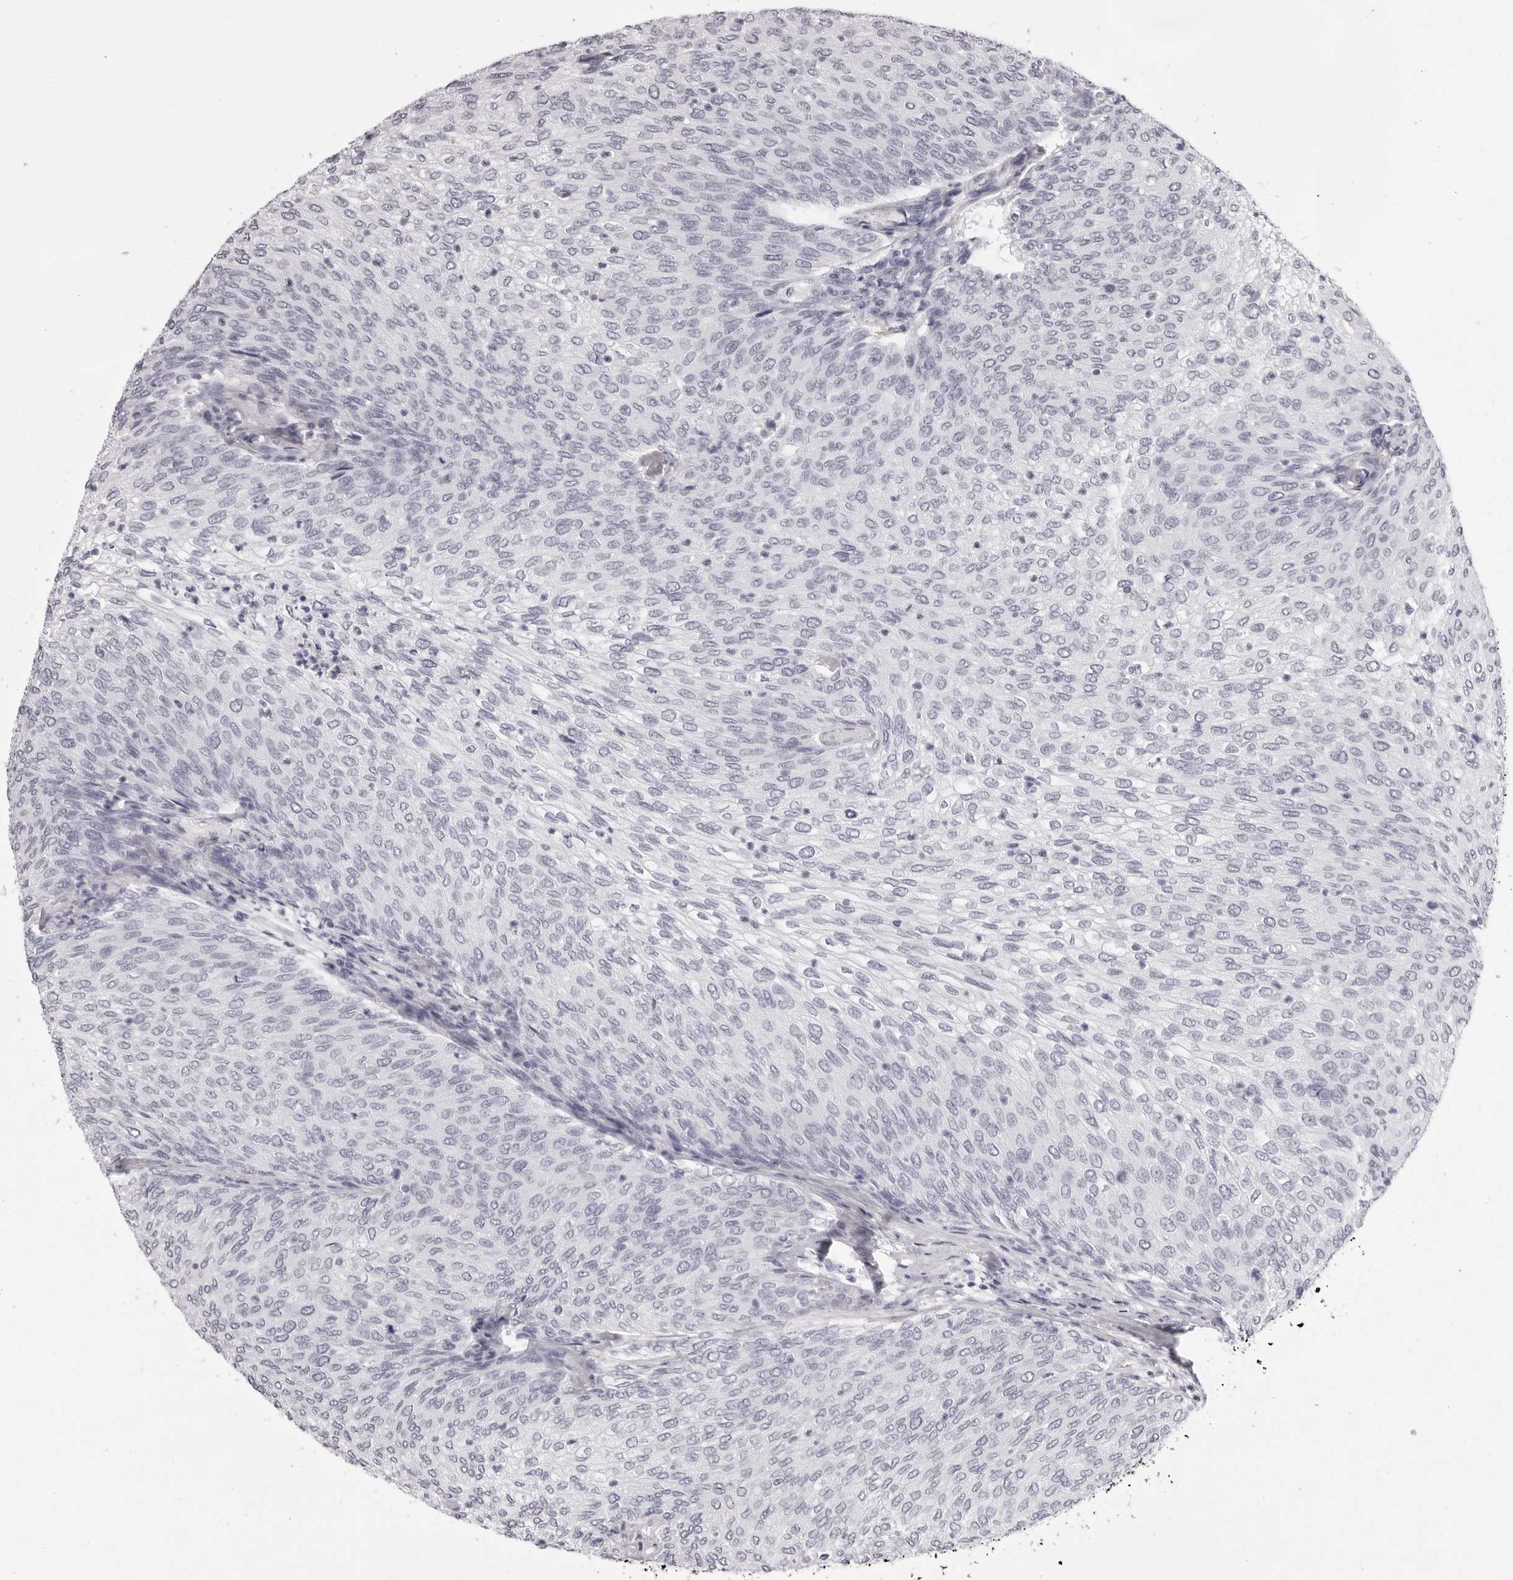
{"staining": {"intensity": "negative", "quantity": "none", "location": "none"}, "tissue": "urothelial cancer", "cell_type": "Tumor cells", "image_type": "cancer", "snomed": [{"axis": "morphology", "description": "Urothelial carcinoma, Low grade"}, {"axis": "topography", "description": "Urinary bladder"}], "caption": "IHC of human low-grade urothelial carcinoma displays no positivity in tumor cells. (DAB immunohistochemistry, high magnification).", "gene": "RHO", "patient": {"sex": "female", "age": 79}}